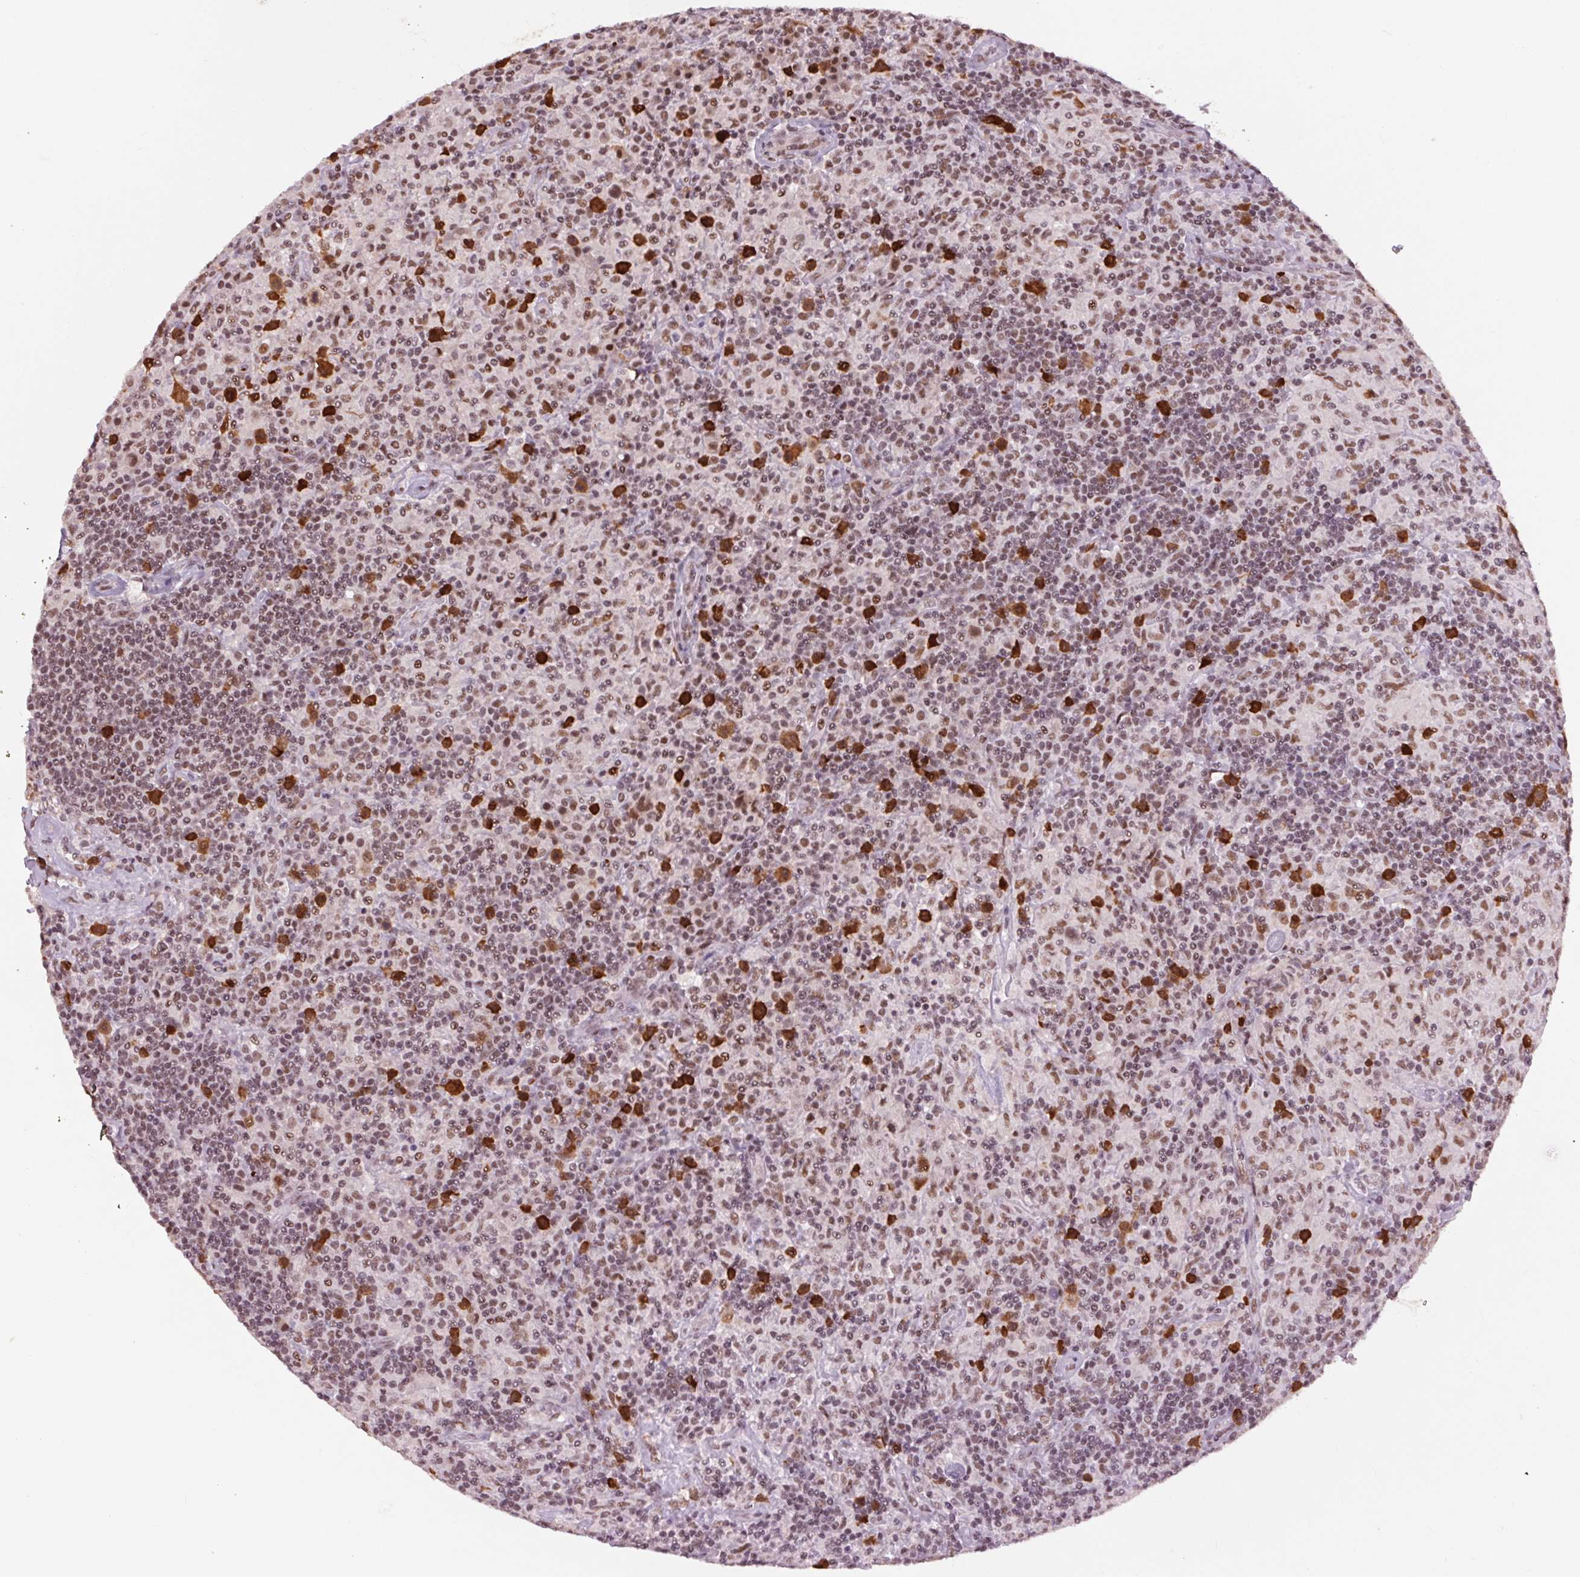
{"staining": {"intensity": "moderate", "quantity": "<25%", "location": "cytoplasmic/membranous,nuclear"}, "tissue": "lymphoma", "cell_type": "Tumor cells", "image_type": "cancer", "snomed": [{"axis": "morphology", "description": "Hodgkin's disease, NOS"}, {"axis": "topography", "description": "Lymph node"}], "caption": "Lymphoma tissue reveals moderate cytoplasmic/membranous and nuclear positivity in about <25% of tumor cells, visualized by immunohistochemistry.", "gene": "CD2BP2", "patient": {"sex": "male", "age": 70}}